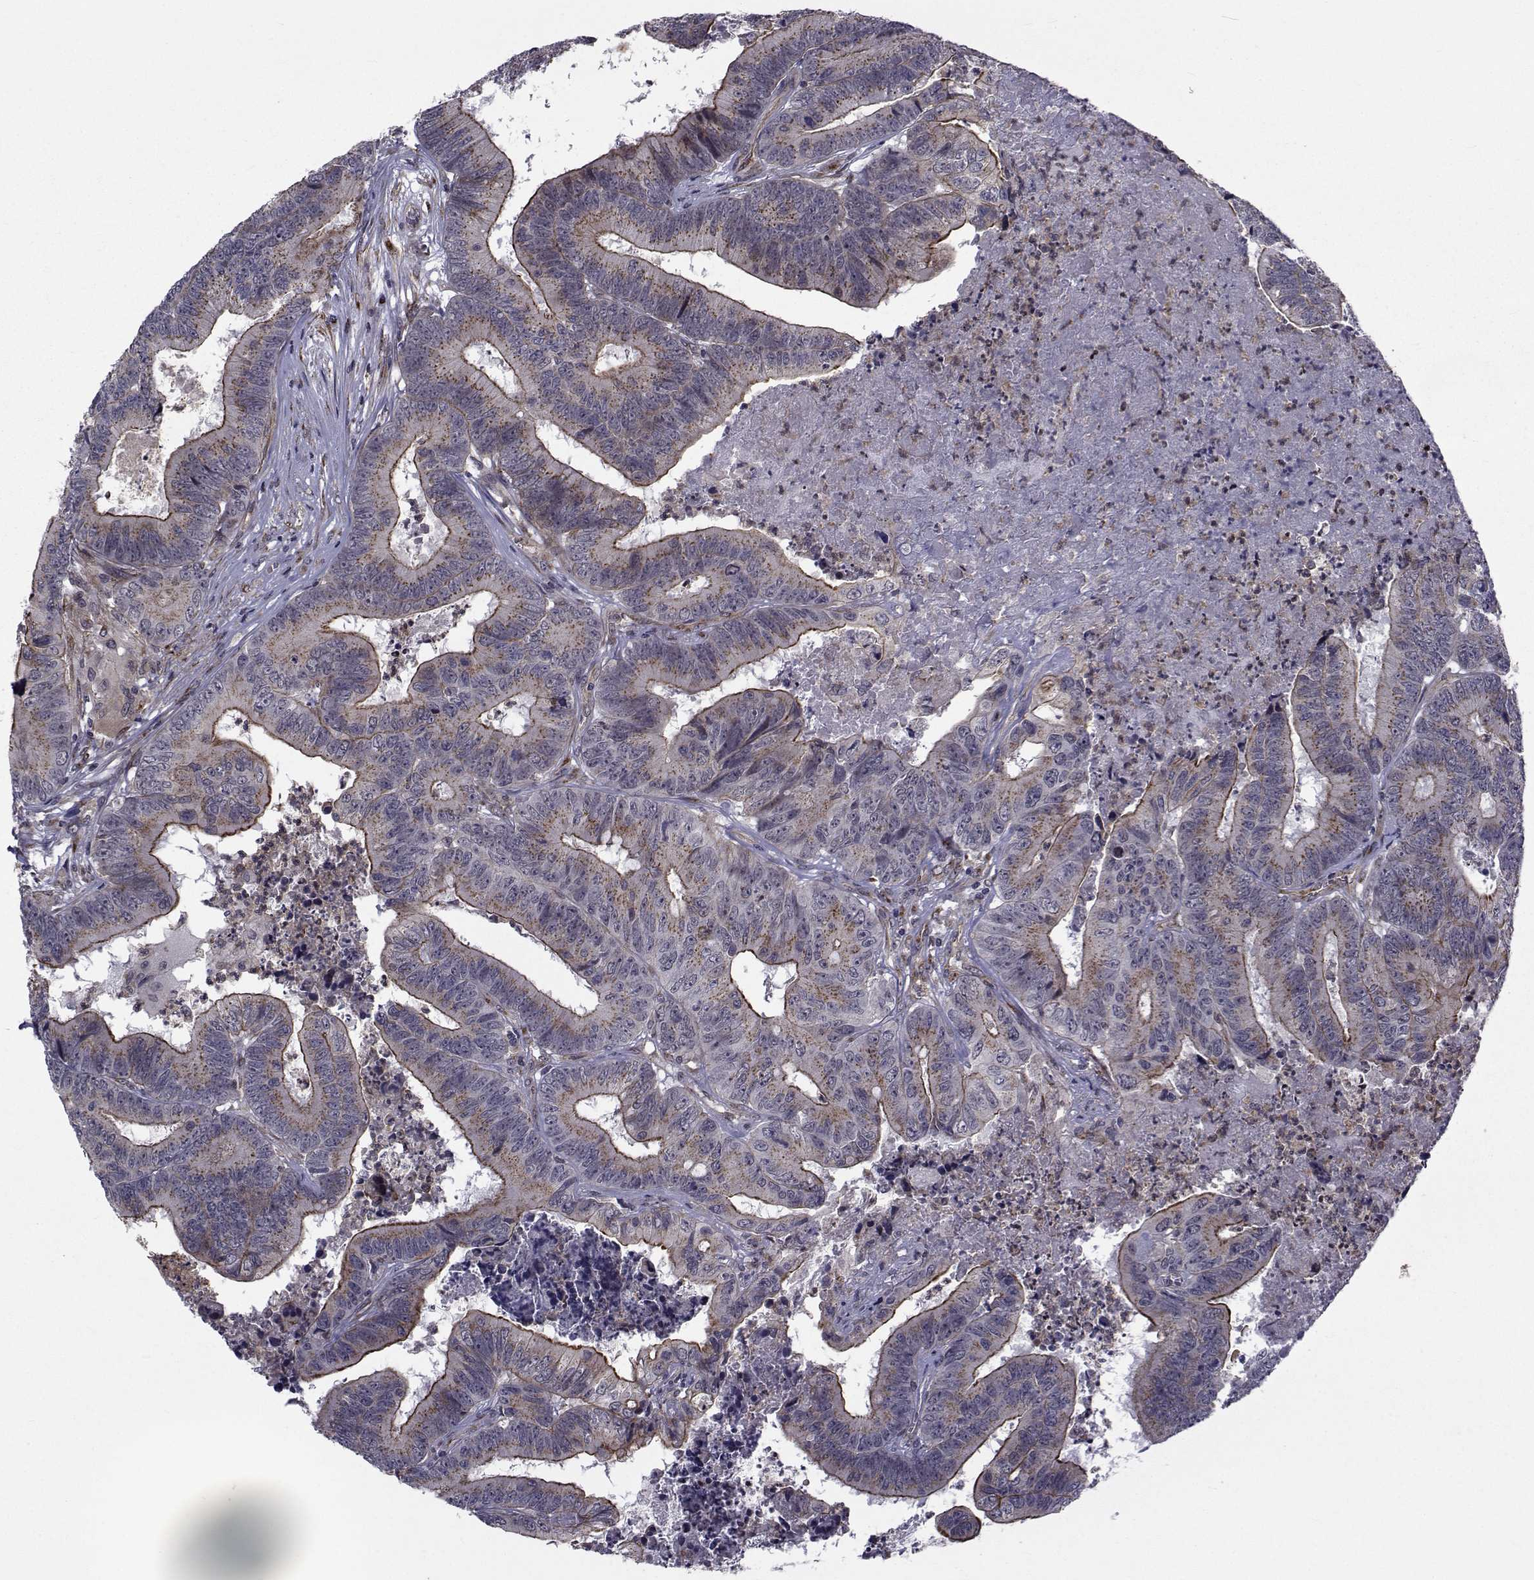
{"staining": {"intensity": "moderate", "quantity": "25%-75%", "location": "cytoplasmic/membranous"}, "tissue": "colorectal cancer", "cell_type": "Tumor cells", "image_type": "cancer", "snomed": [{"axis": "morphology", "description": "Adenocarcinoma, NOS"}, {"axis": "topography", "description": "Colon"}], "caption": "Approximately 25%-75% of tumor cells in colorectal cancer (adenocarcinoma) exhibit moderate cytoplasmic/membranous protein staining as visualized by brown immunohistochemical staining.", "gene": "ATP6V1C2", "patient": {"sex": "male", "age": 84}}